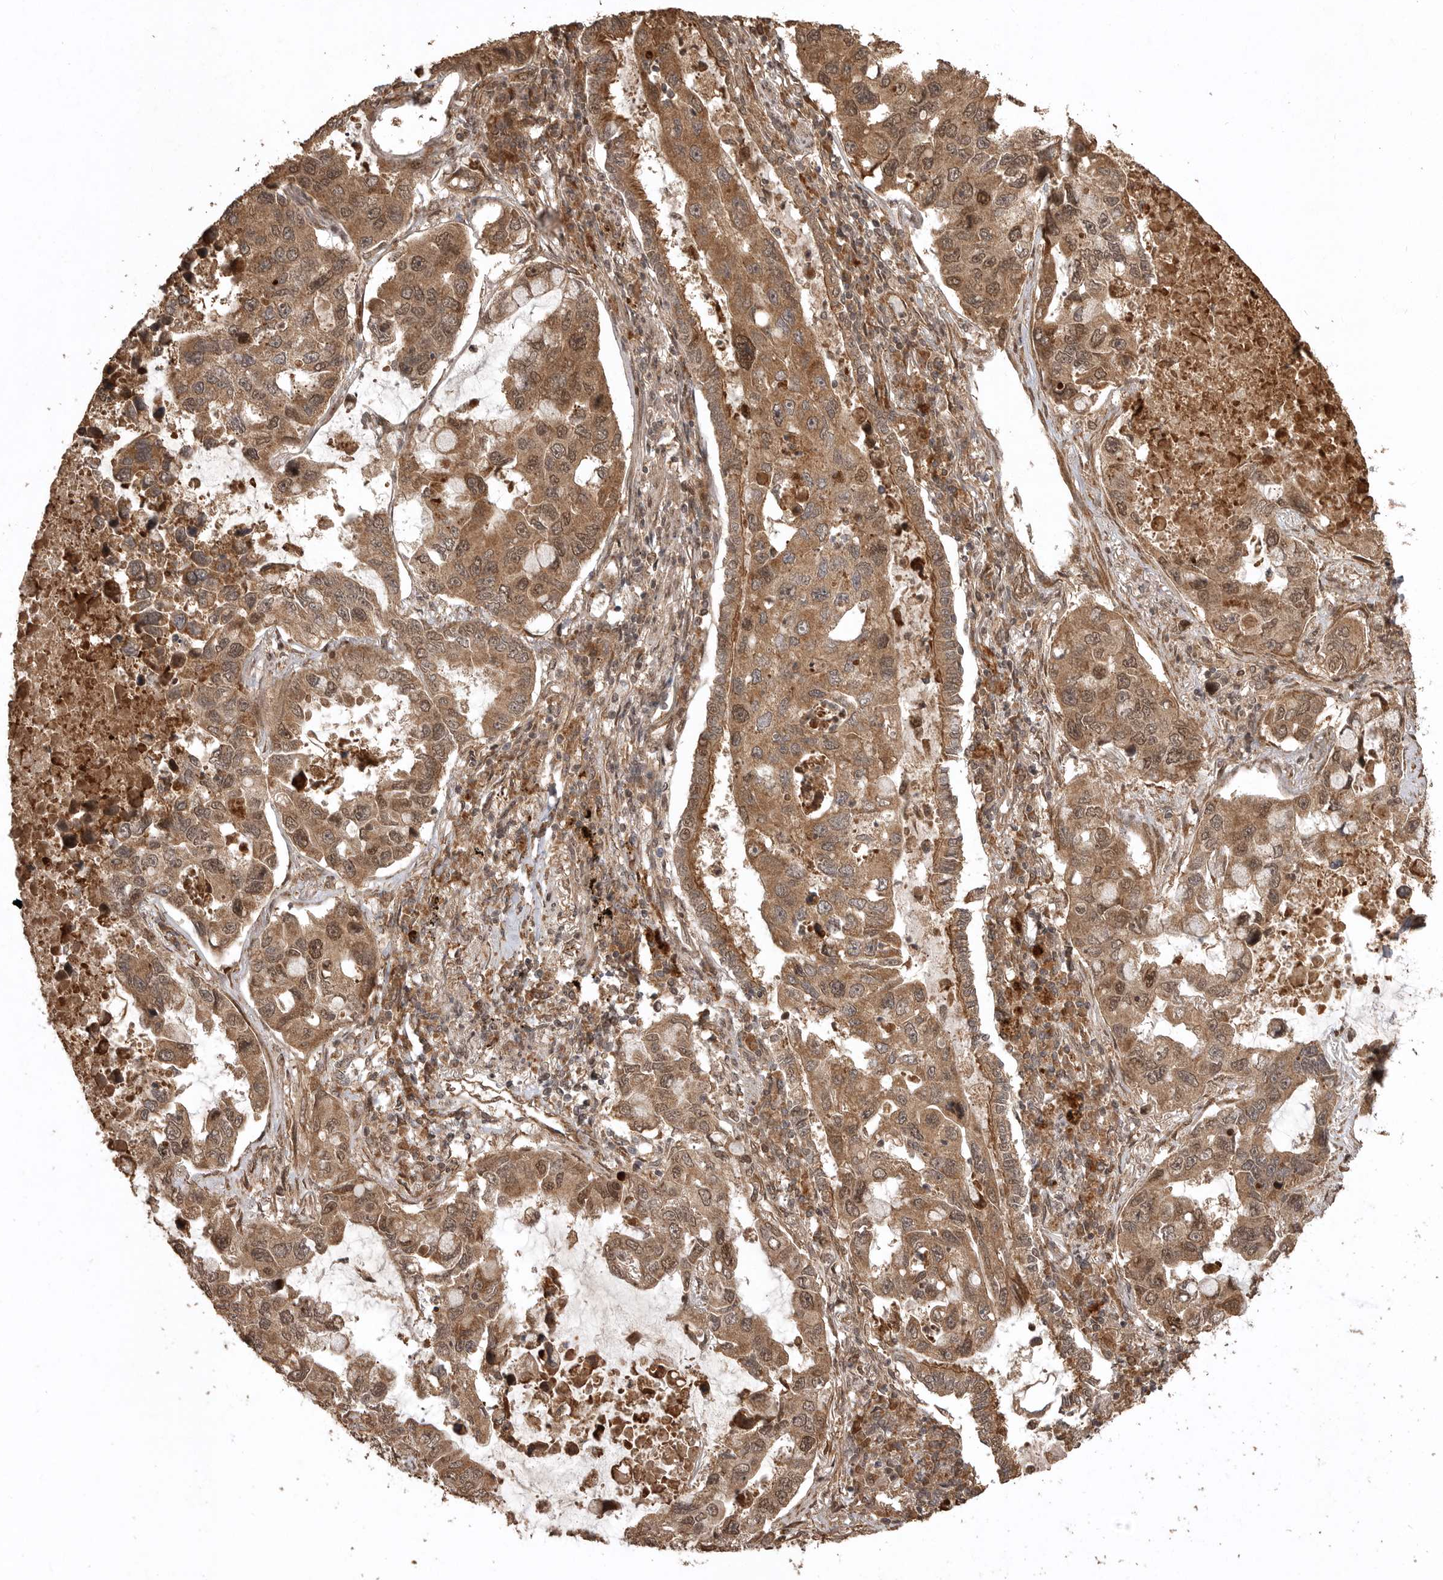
{"staining": {"intensity": "moderate", "quantity": ">75%", "location": "cytoplasmic/membranous,nuclear"}, "tissue": "lung cancer", "cell_type": "Tumor cells", "image_type": "cancer", "snomed": [{"axis": "morphology", "description": "Adenocarcinoma, NOS"}, {"axis": "topography", "description": "Lung"}], "caption": "Lung cancer (adenocarcinoma) tissue shows moderate cytoplasmic/membranous and nuclear positivity in about >75% of tumor cells, visualized by immunohistochemistry. Nuclei are stained in blue.", "gene": "BOC", "patient": {"sex": "male", "age": 64}}